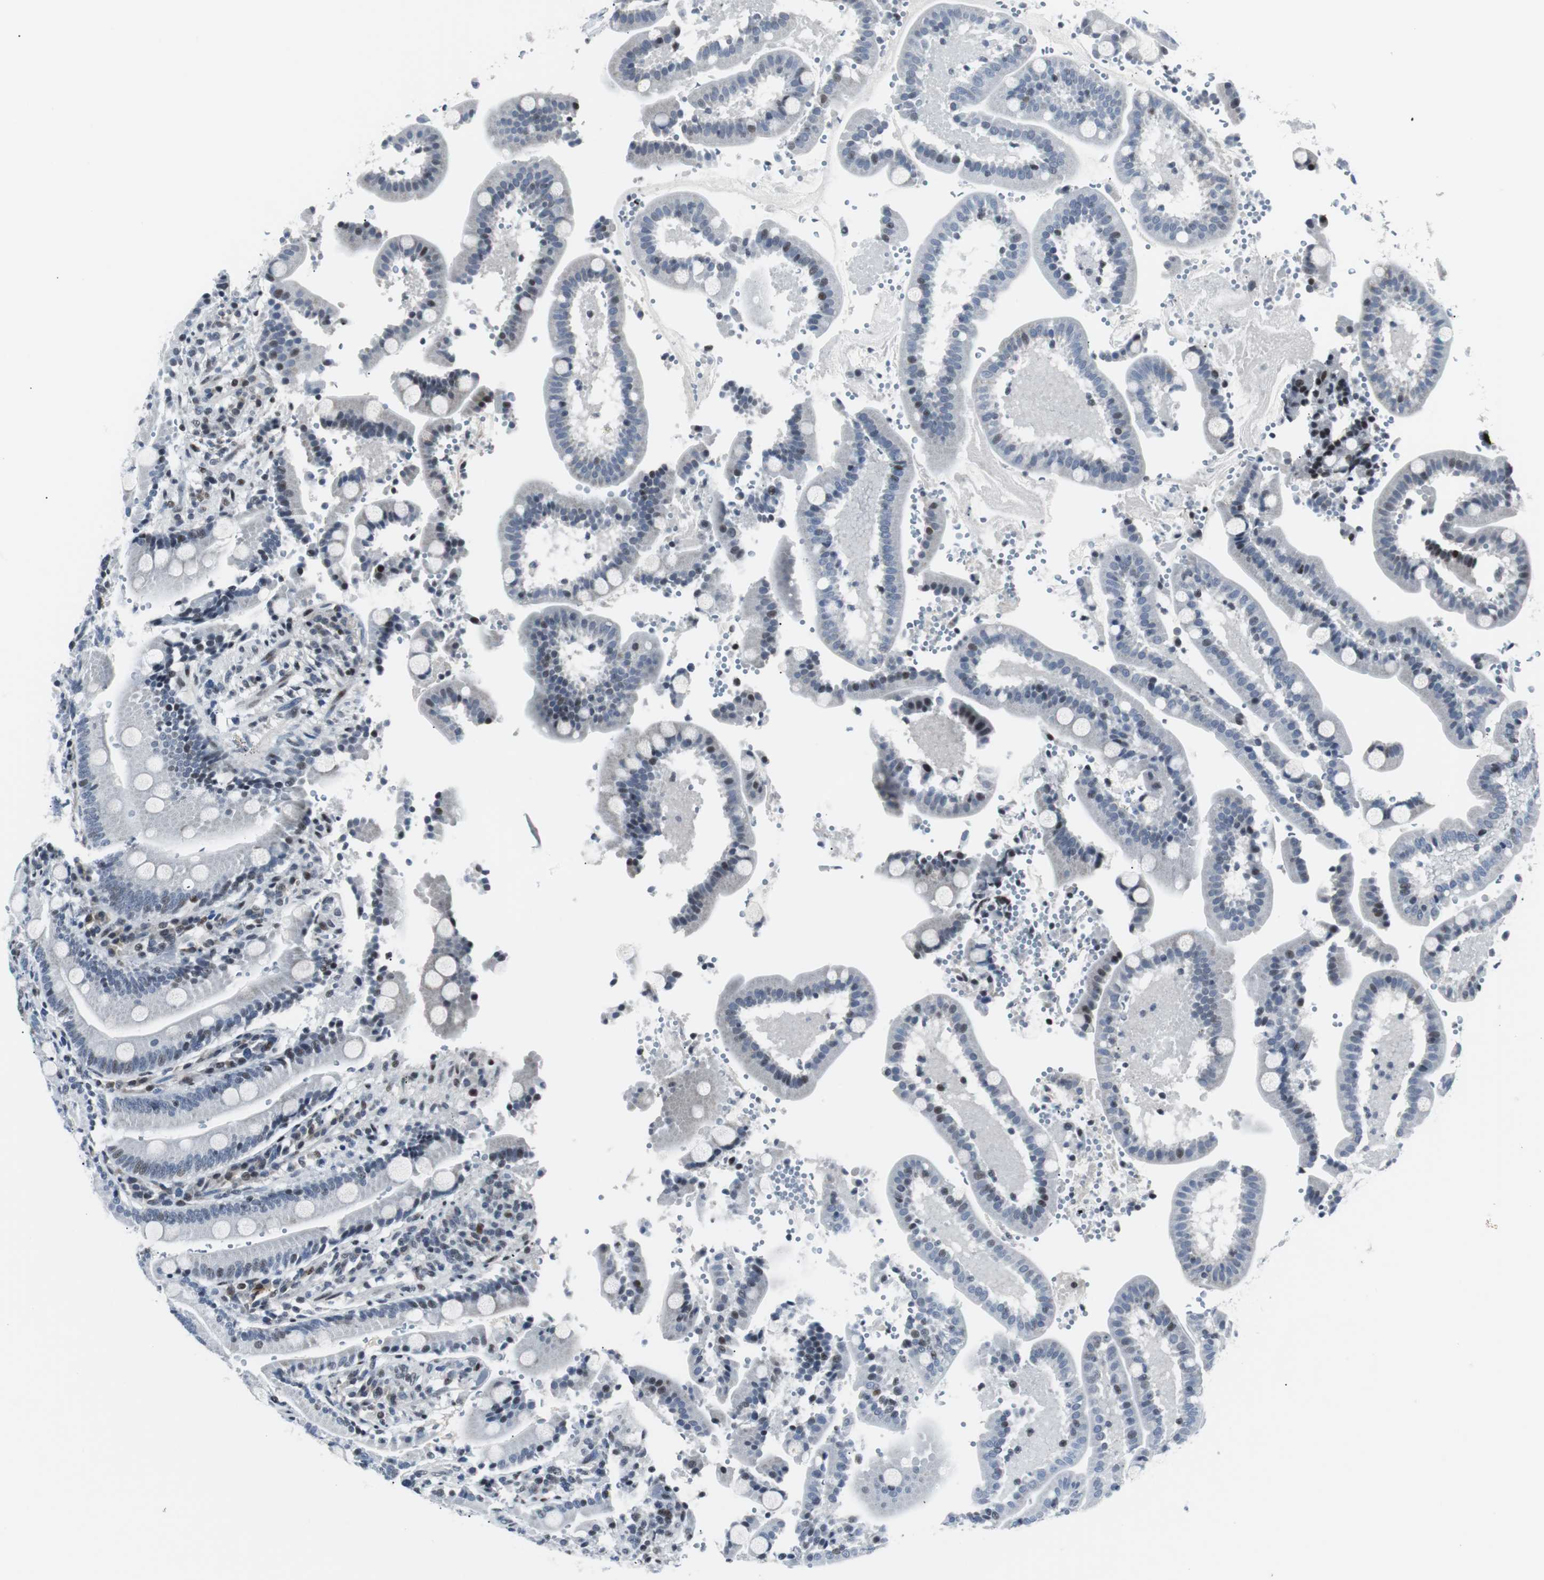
{"staining": {"intensity": "weak", "quantity": "25%-75%", "location": "nuclear"}, "tissue": "duodenum", "cell_type": "Glandular cells", "image_type": "normal", "snomed": [{"axis": "morphology", "description": "Normal tissue, NOS"}, {"axis": "topography", "description": "Small intestine, NOS"}], "caption": "A low amount of weak nuclear positivity is present in about 25%-75% of glandular cells in normal duodenum.", "gene": "MTA1", "patient": {"sex": "female", "age": 71}}